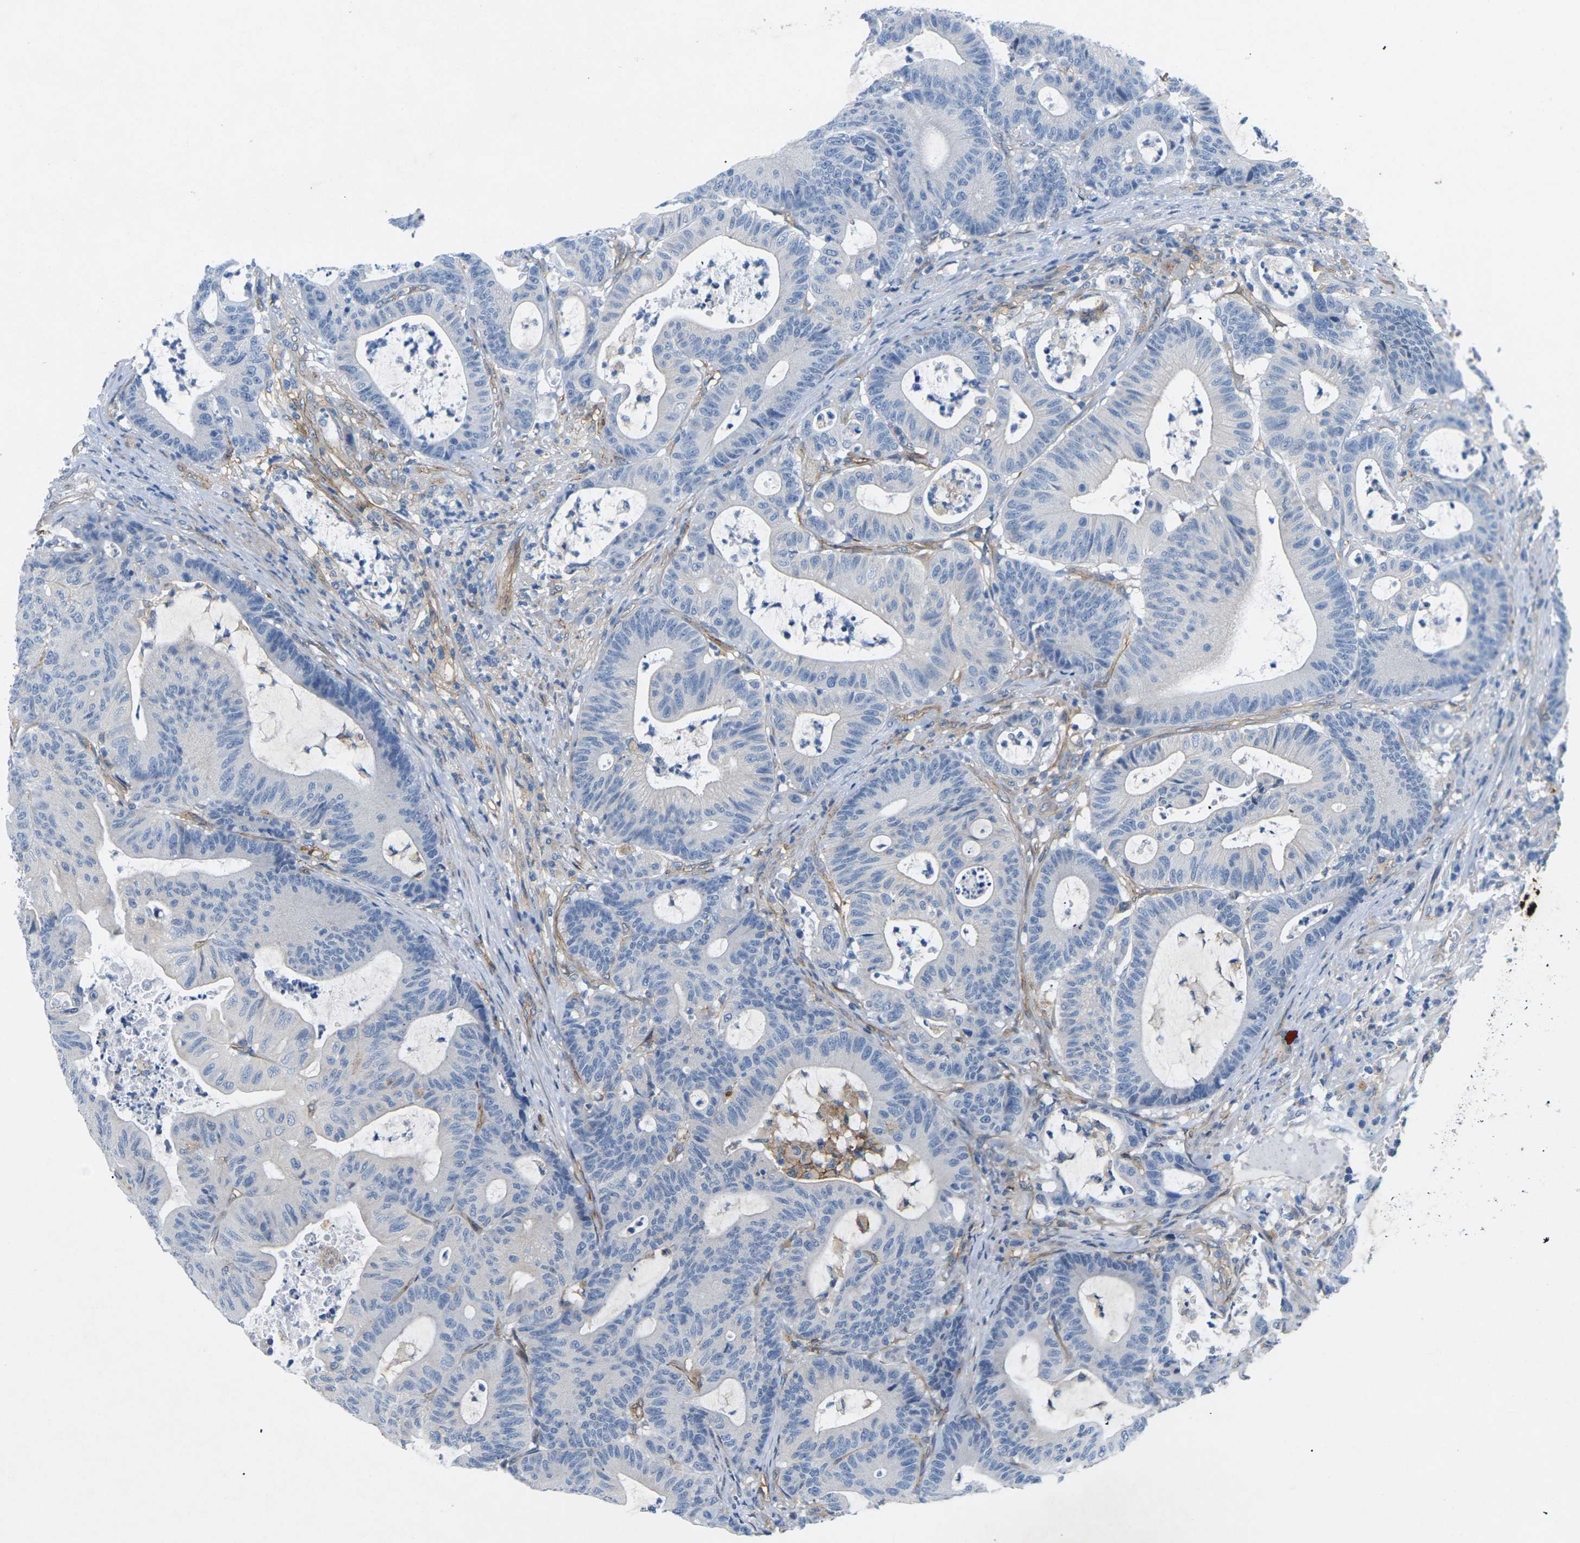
{"staining": {"intensity": "negative", "quantity": "none", "location": "none"}, "tissue": "colorectal cancer", "cell_type": "Tumor cells", "image_type": "cancer", "snomed": [{"axis": "morphology", "description": "Adenocarcinoma, NOS"}, {"axis": "topography", "description": "Colon"}], "caption": "An image of adenocarcinoma (colorectal) stained for a protein demonstrates no brown staining in tumor cells. (DAB immunohistochemistry, high magnification).", "gene": "ITGA5", "patient": {"sex": "female", "age": 84}}